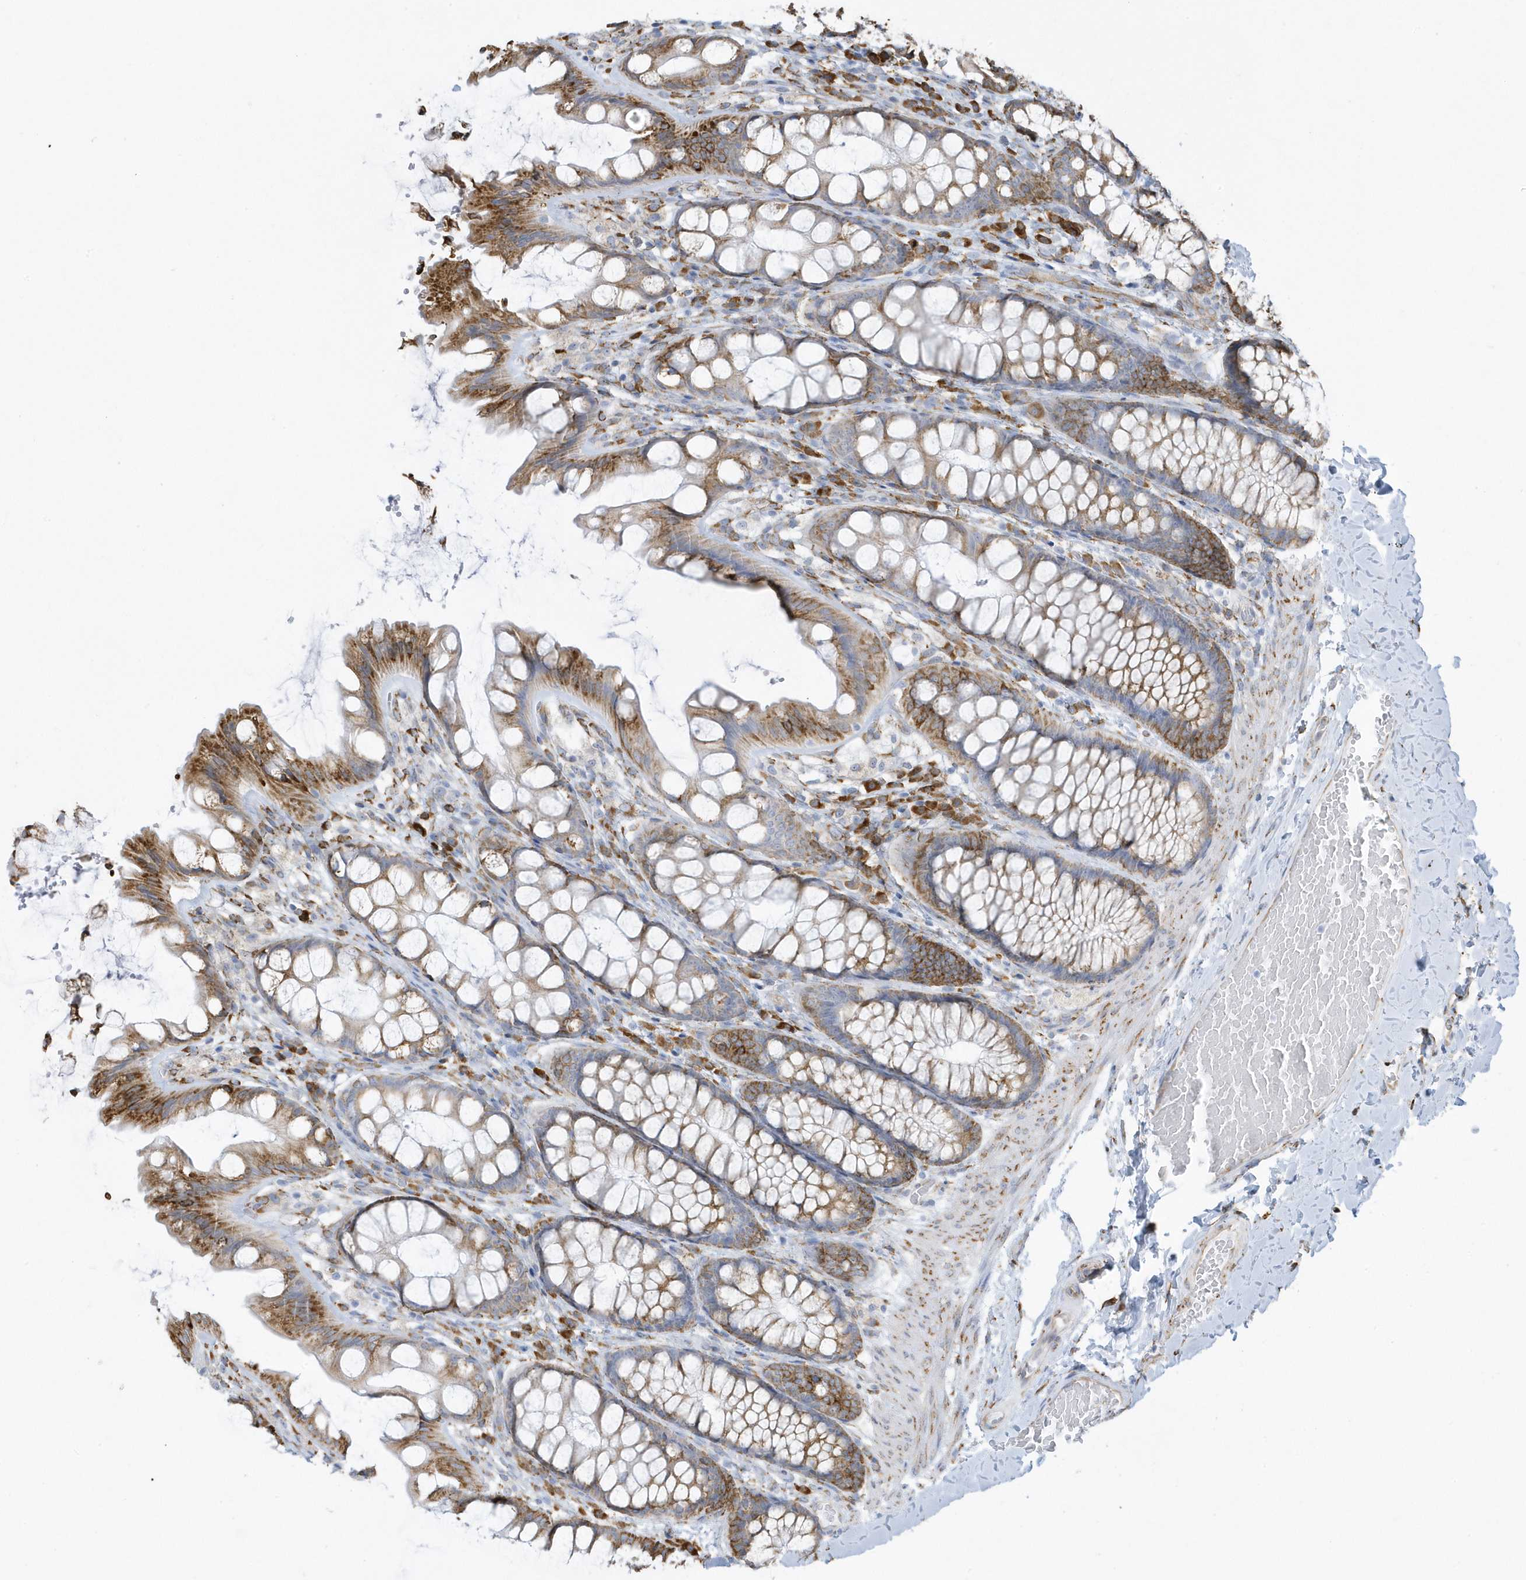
{"staining": {"intensity": "moderate", "quantity": ">75%", "location": "cytoplasmic/membranous"}, "tissue": "colon", "cell_type": "Endothelial cells", "image_type": "normal", "snomed": [{"axis": "morphology", "description": "Normal tissue, NOS"}, {"axis": "topography", "description": "Colon"}], "caption": "This is an image of IHC staining of unremarkable colon, which shows moderate staining in the cytoplasmic/membranous of endothelial cells.", "gene": "DCAF1", "patient": {"sex": "male", "age": 47}}